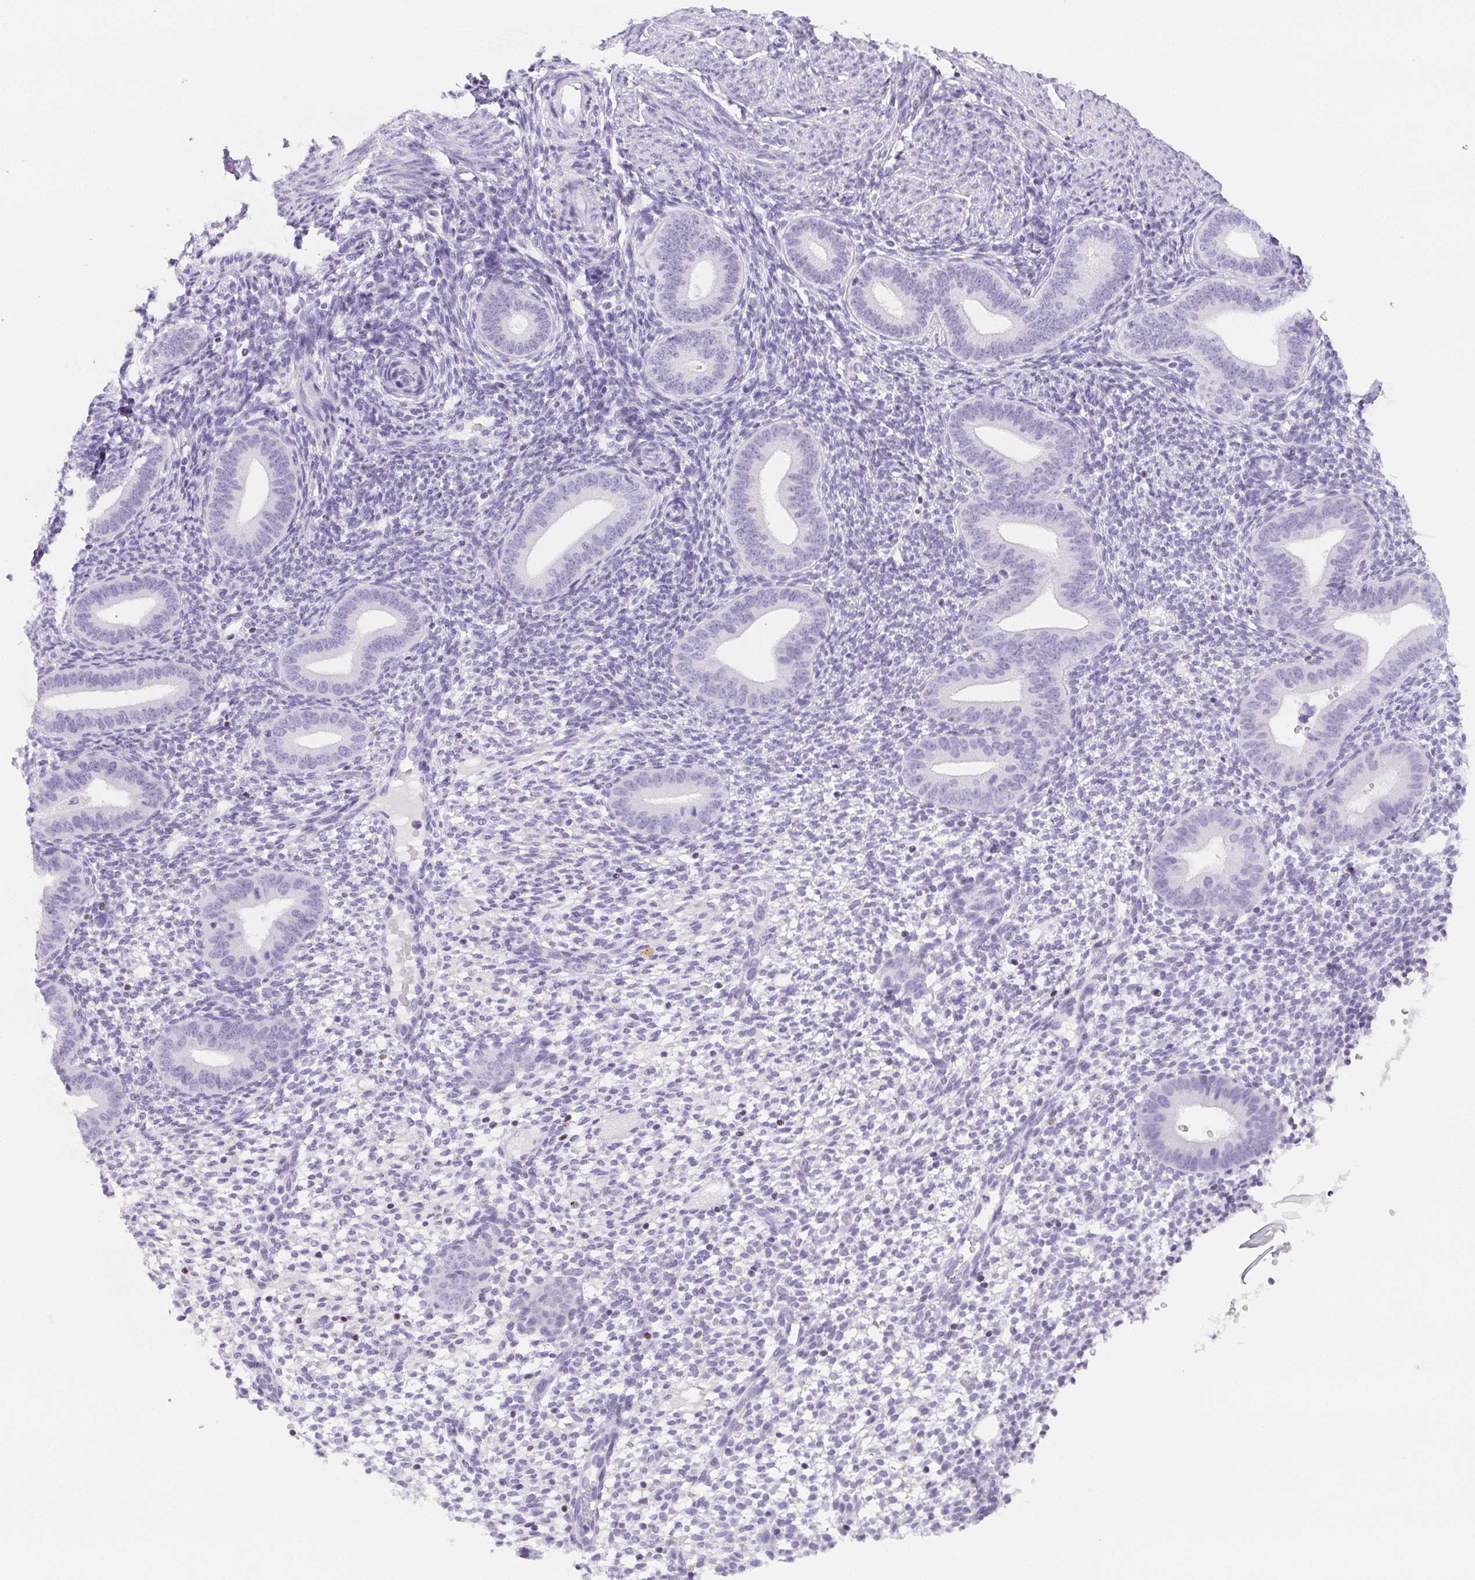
{"staining": {"intensity": "negative", "quantity": "none", "location": "none"}, "tissue": "endometrium", "cell_type": "Cells in endometrial stroma", "image_type": "normal", "snomed": [{"axis": "morphology", "description": "Normal tissue, NOS"}, {"axis": "topography", "description": "Endometrium"}], "caption": "A micrograph of endometrium stained for a protein reveals no brown staining in cells in endometrial stroma.", "gene": "BEND2", "patient": {"sex": "female", "age": 40}}